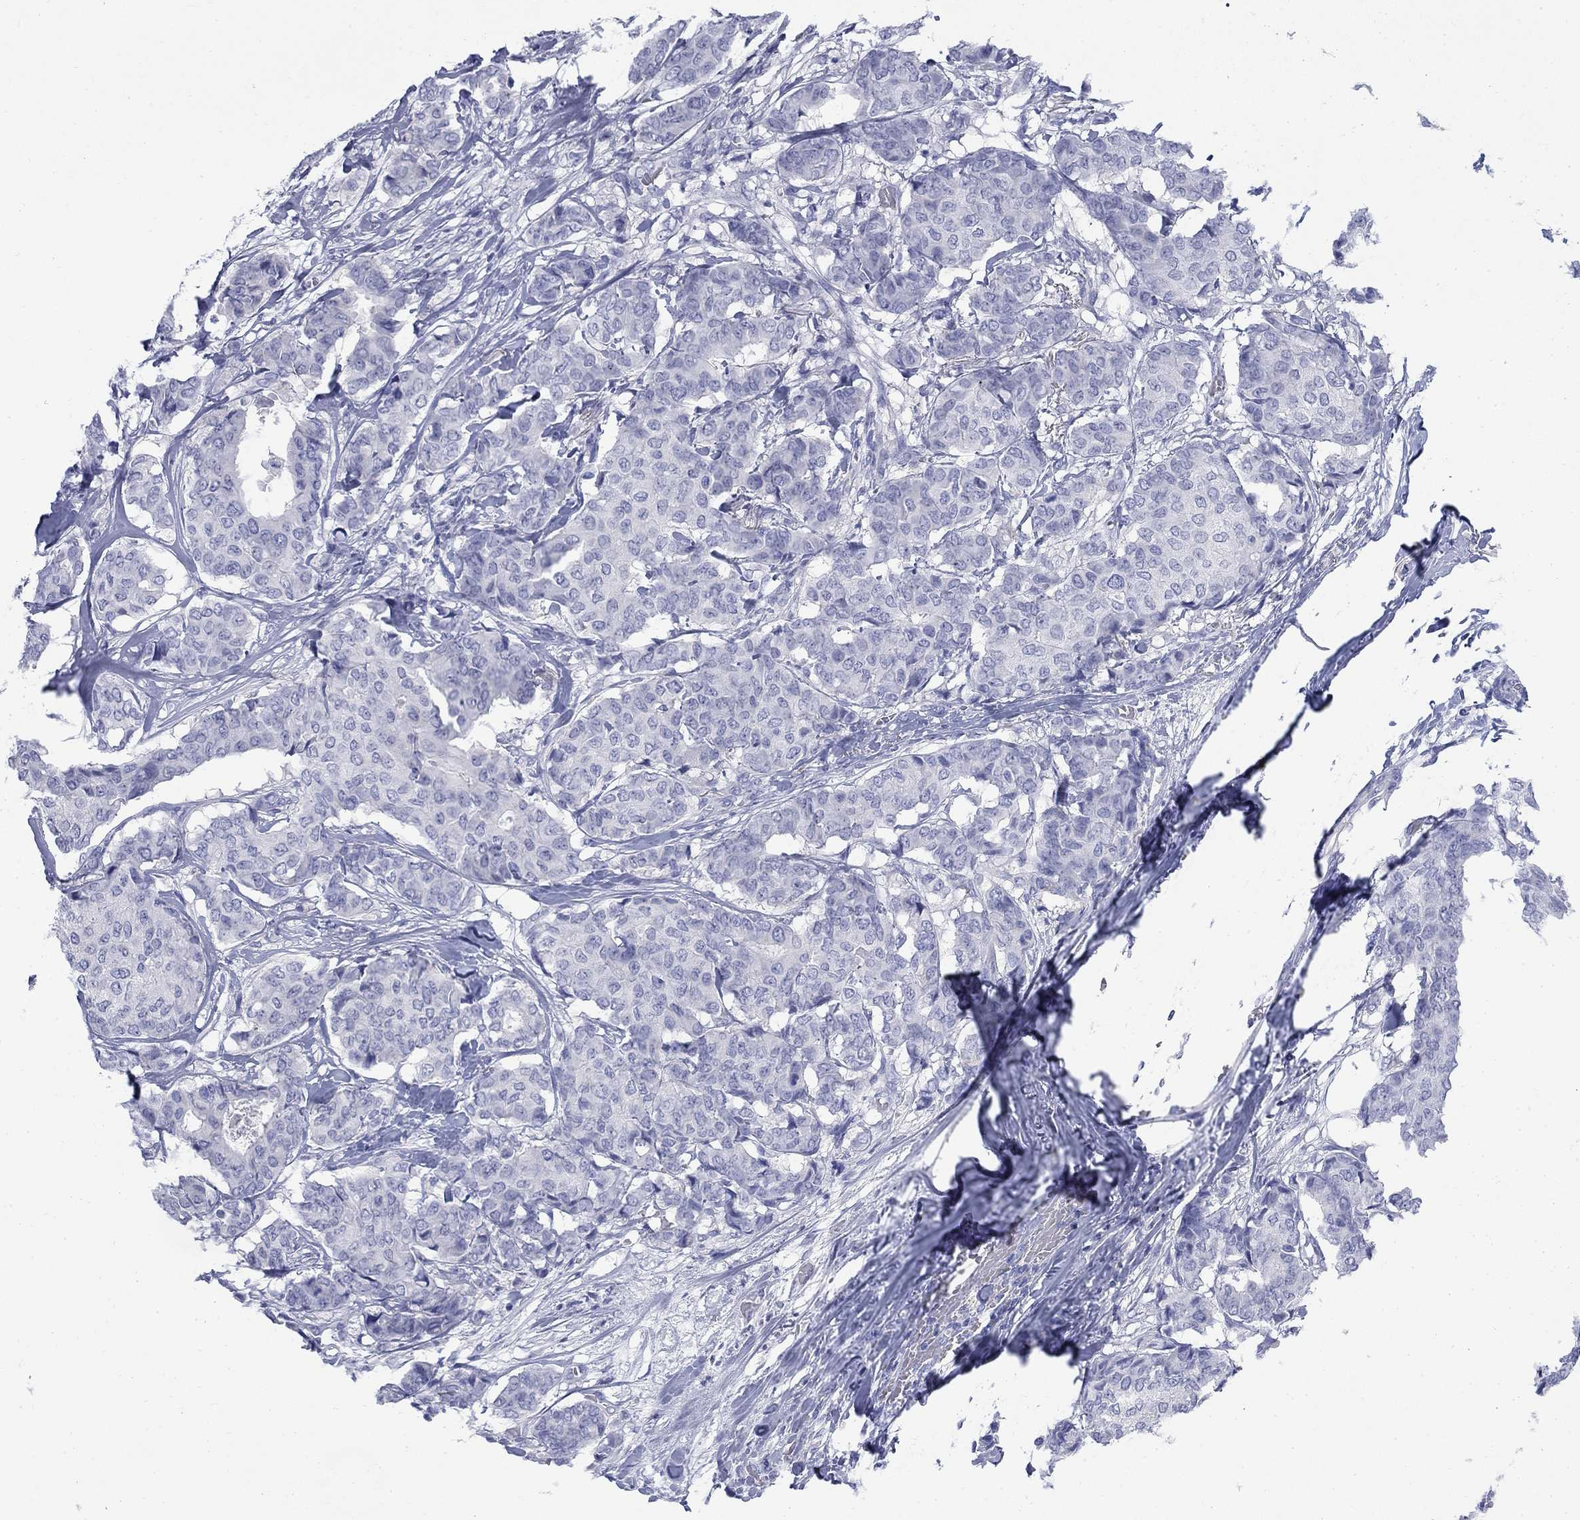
{"staining": {"intensity": "negative", "quantity": "none", "location": "none"}, "tissue": "breast cancer", "cell_type": "Tumor cells", "image_type": "cancer", "snomed": [{"axis": "morphology", "description": "Duct carcinoma"}, {"axis": "topography", "description": "Breast"}], "caption": "There is no significant staining in tumor cells of breast invasive ductal carcinoma.", "gene": "IGF2BP3", "patient": {"sex": "female", "age": 75}}